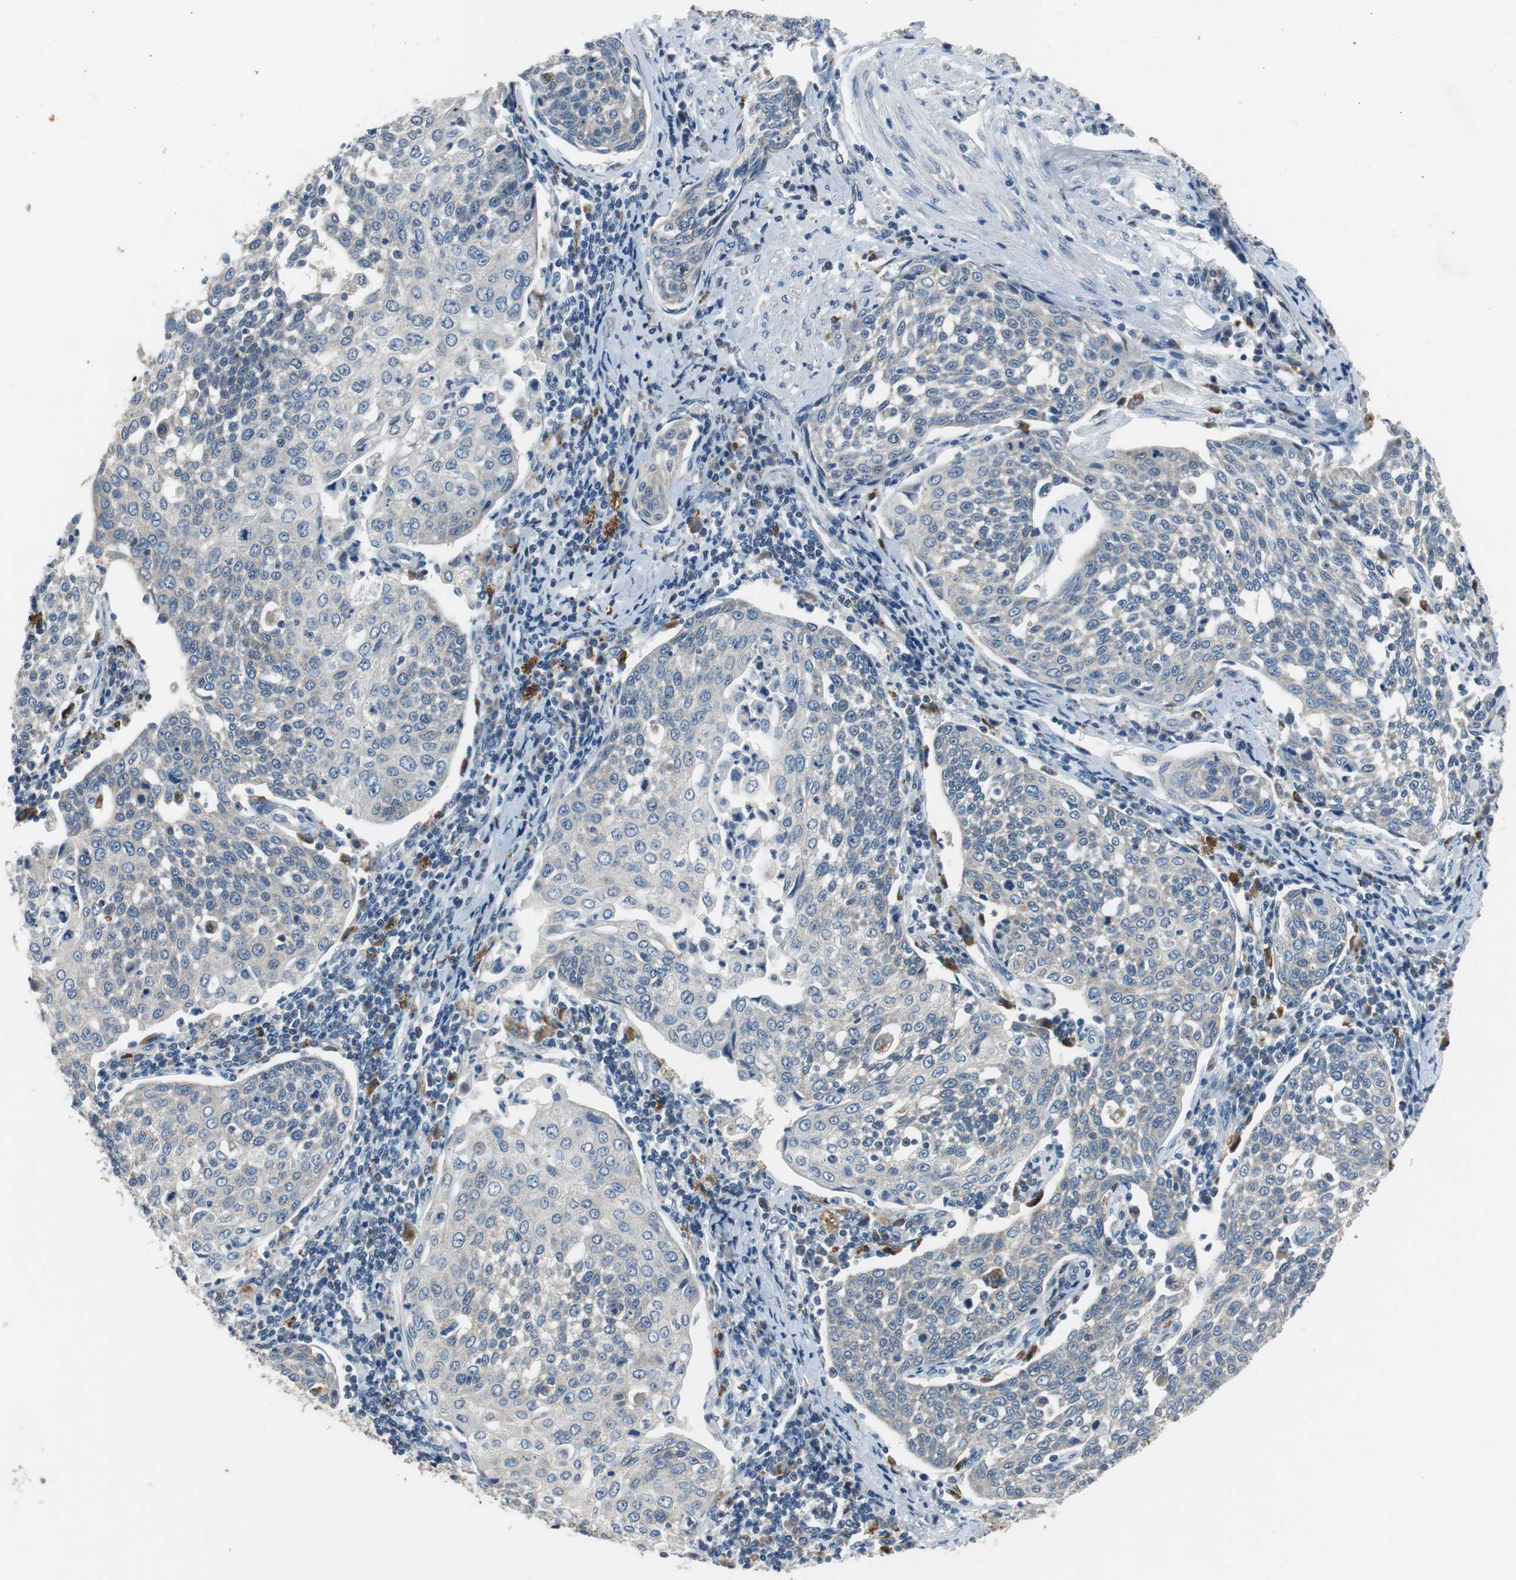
{"staining": {"intensity": "weak", "quantity": "<25%", "location": "cytoplasmic/membranous"}, "tissue": "cervical cancer", "cell_type": "Tumor cells", "image_type": "cancer", "snomed": [{"axis": "morphology", "description": "Squamous cell carcinoma, NOS"}, {"axis": "topography", "description": "Cervix"}], "caption": "Tumor cells are negative for protein expression in human cervical squamous cell carcinoma. (DAB (3,3'-diaminobenzidine) IHC with hematoxylin counter stain).", "gene": "NLGN1", "patient": {"sex": "female", "age": 34}}